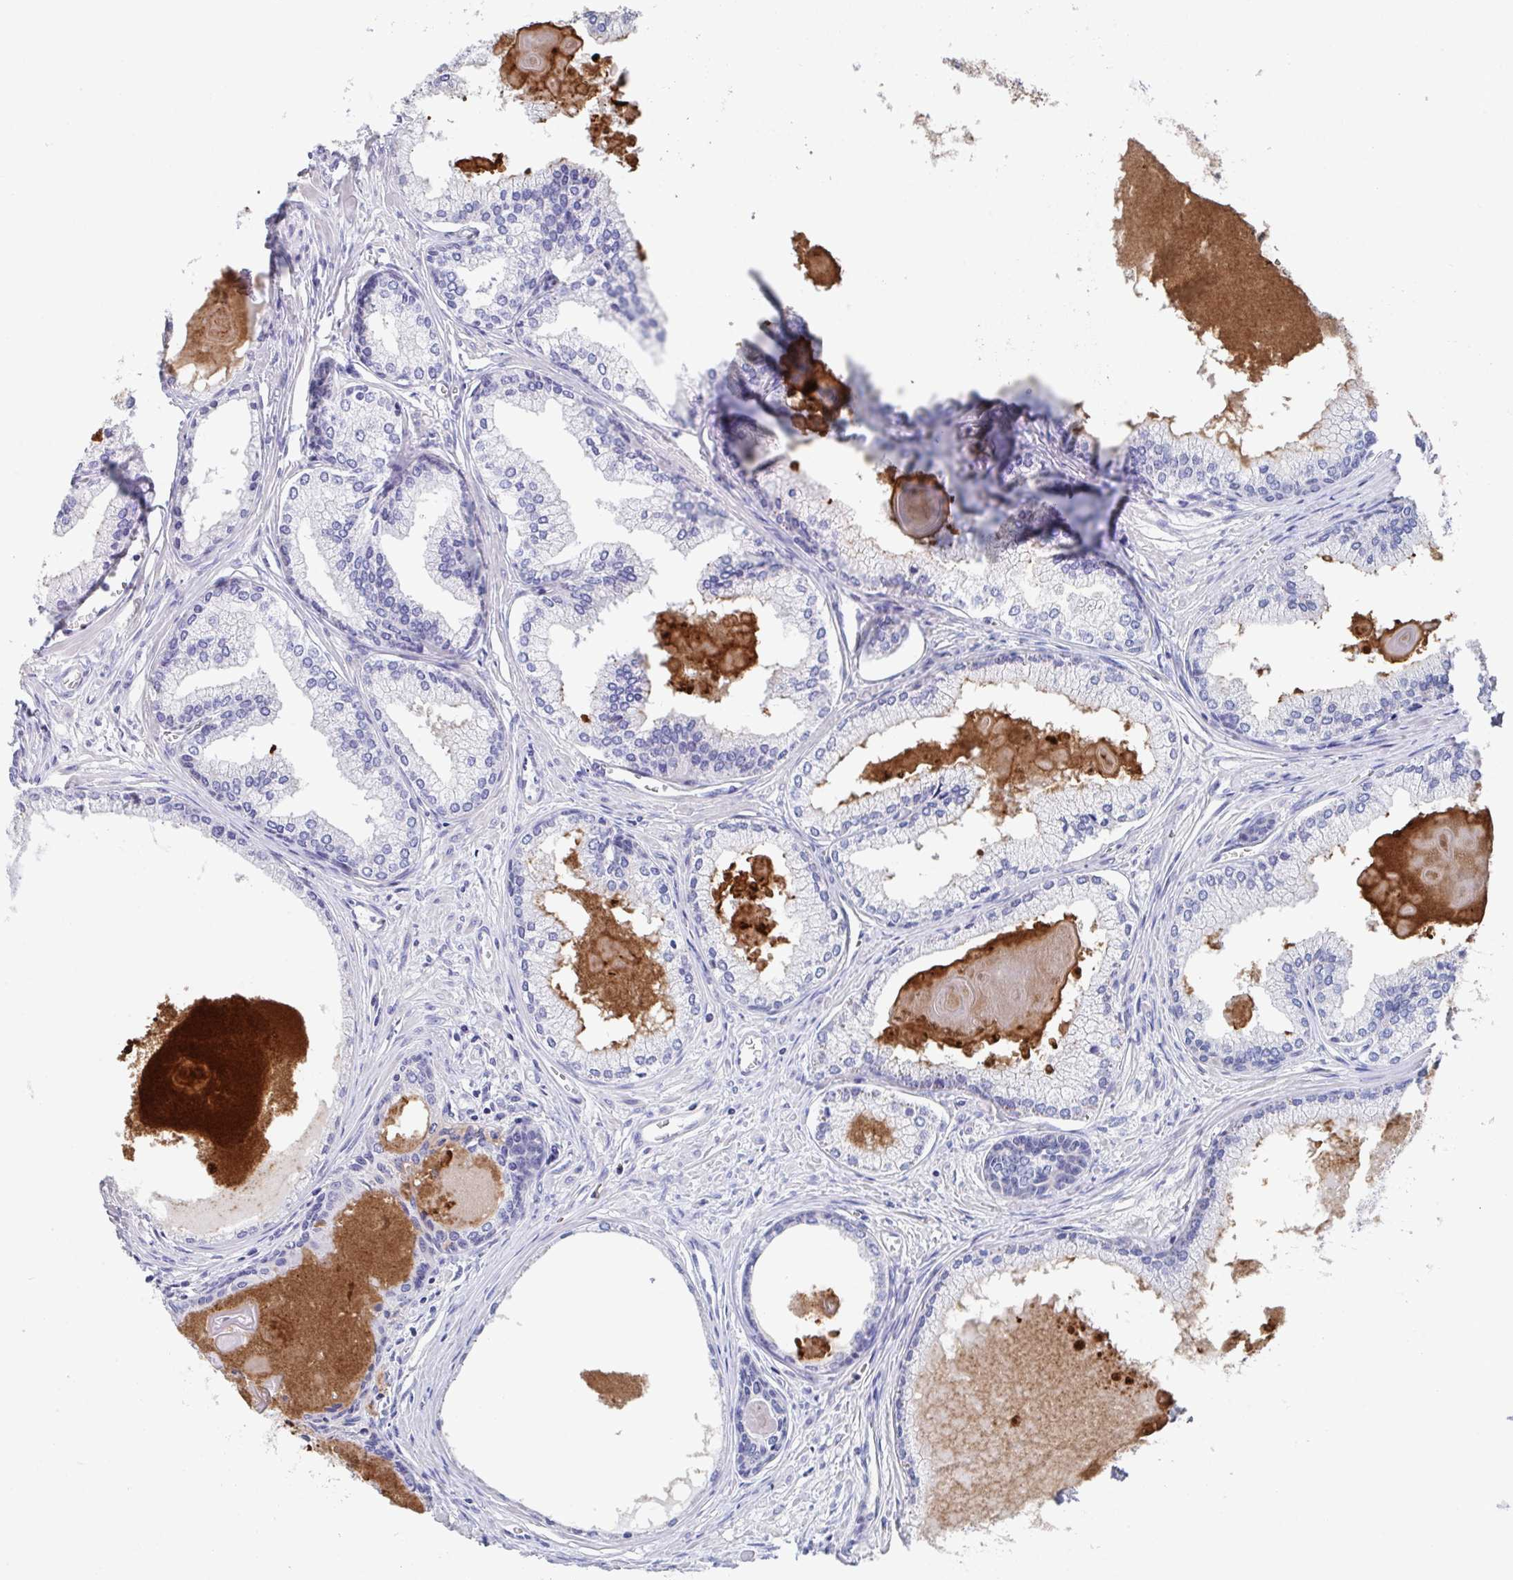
{"staining": {"intensity": "negative", "quantity": "none", "location": "none"}, "tissue": "prostate cancer", "cell_type": "Tumor cells", "image_type": "cancer", "snomed": [{"axis": "morphology", "description": "Adenocarcinoma, High grade"}, {"axis": "topography", "description": "Prostate"}], "caption": "This is a micrograph of immunohistochemistry staining of prostate cancer, which shows no positivity in tumor cells.", "gene": "LRRC58", "patient": {"sex": "male", "age": 68}}